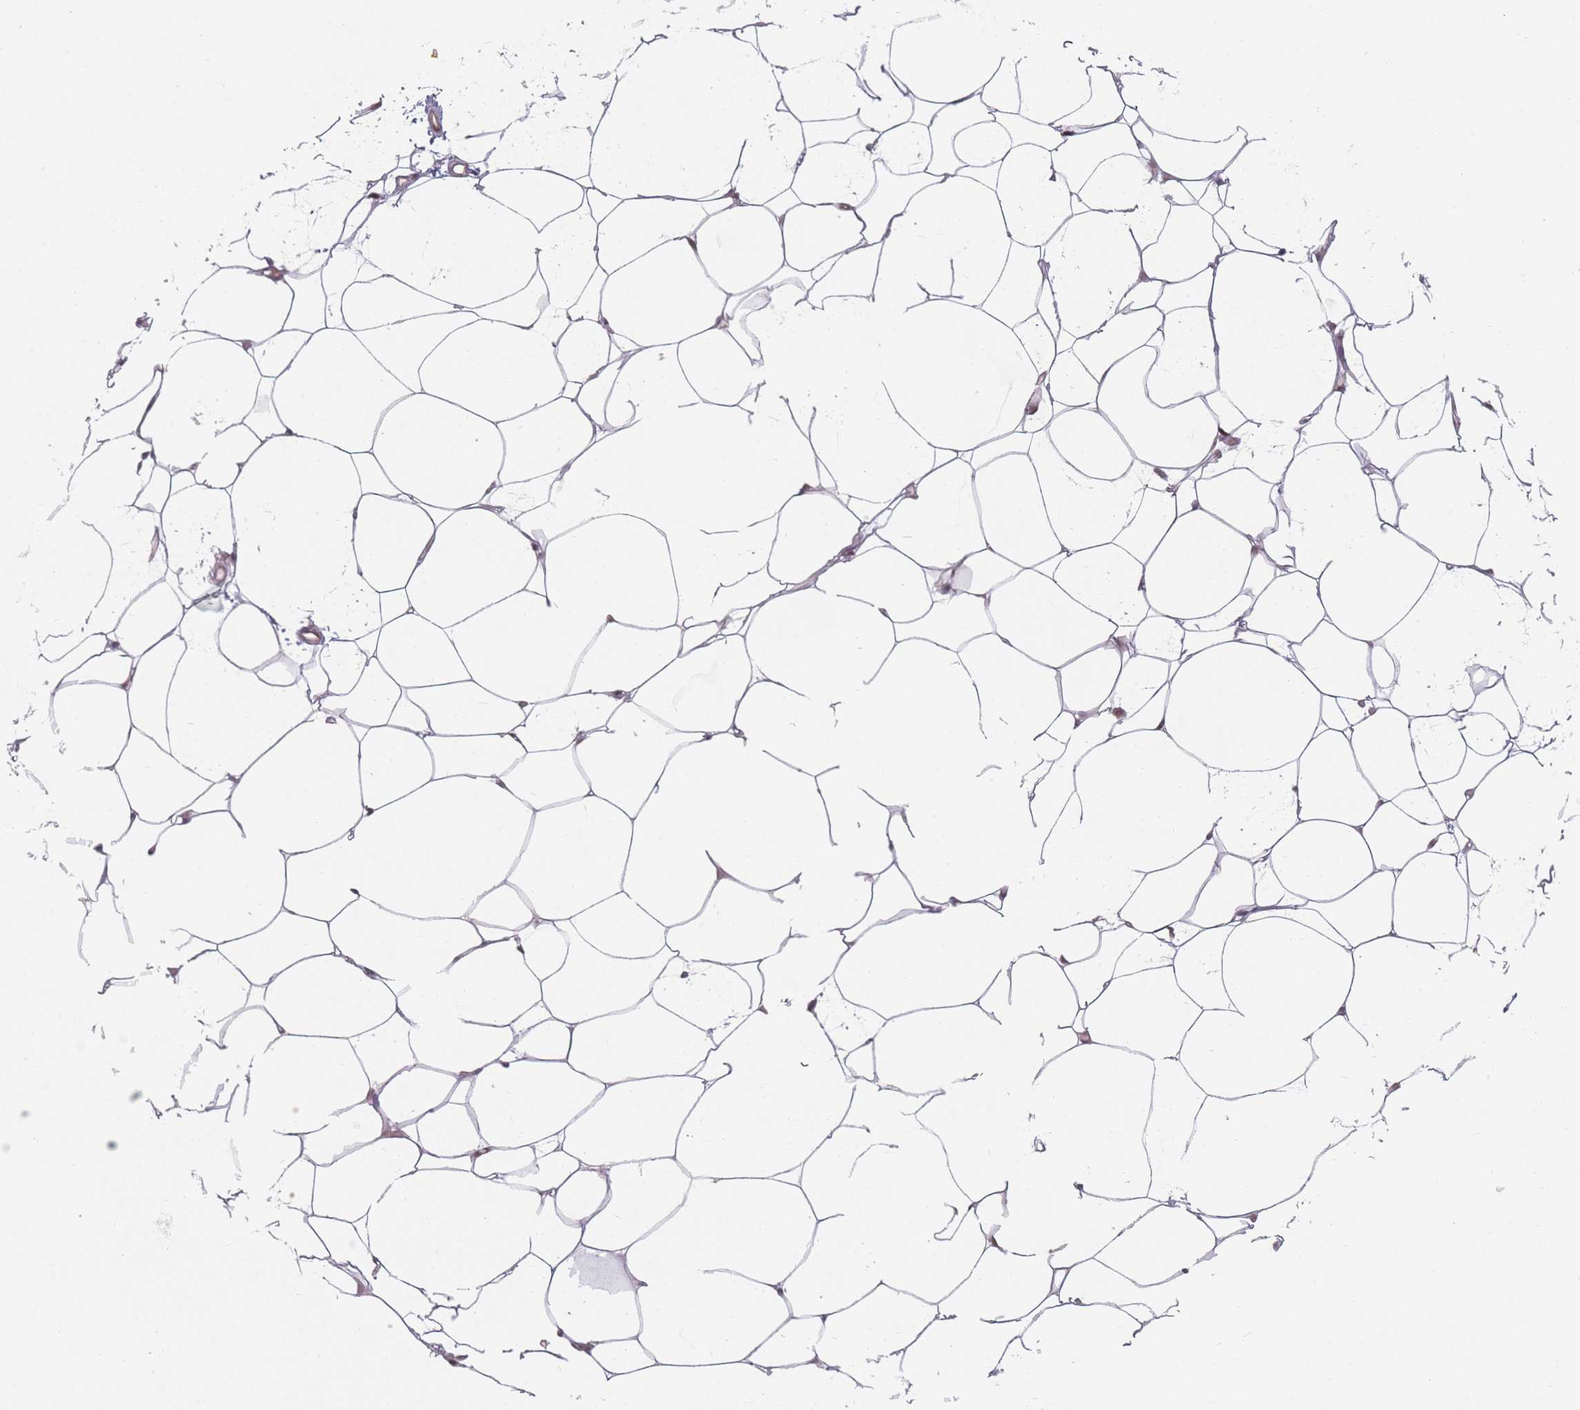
{"staining": {"intensity": "weak", "quantity": "<25%", "location": "nuclear"}, "tissue": "adipose tissue", "cell_type": "Adipocytes", "image_type": "normal", "snomed": [{"axis": "morphology", "description": "Normal tissue, NOS"}, {"axis": "topography", "description": "Breast"}], "caption": "The image exhibits no significant expression in adipocytes of adipose tissue. Nuclei are stained in blue.", "gene": "ZC3H14", "patient": {"sex": "female", "age": 23}}